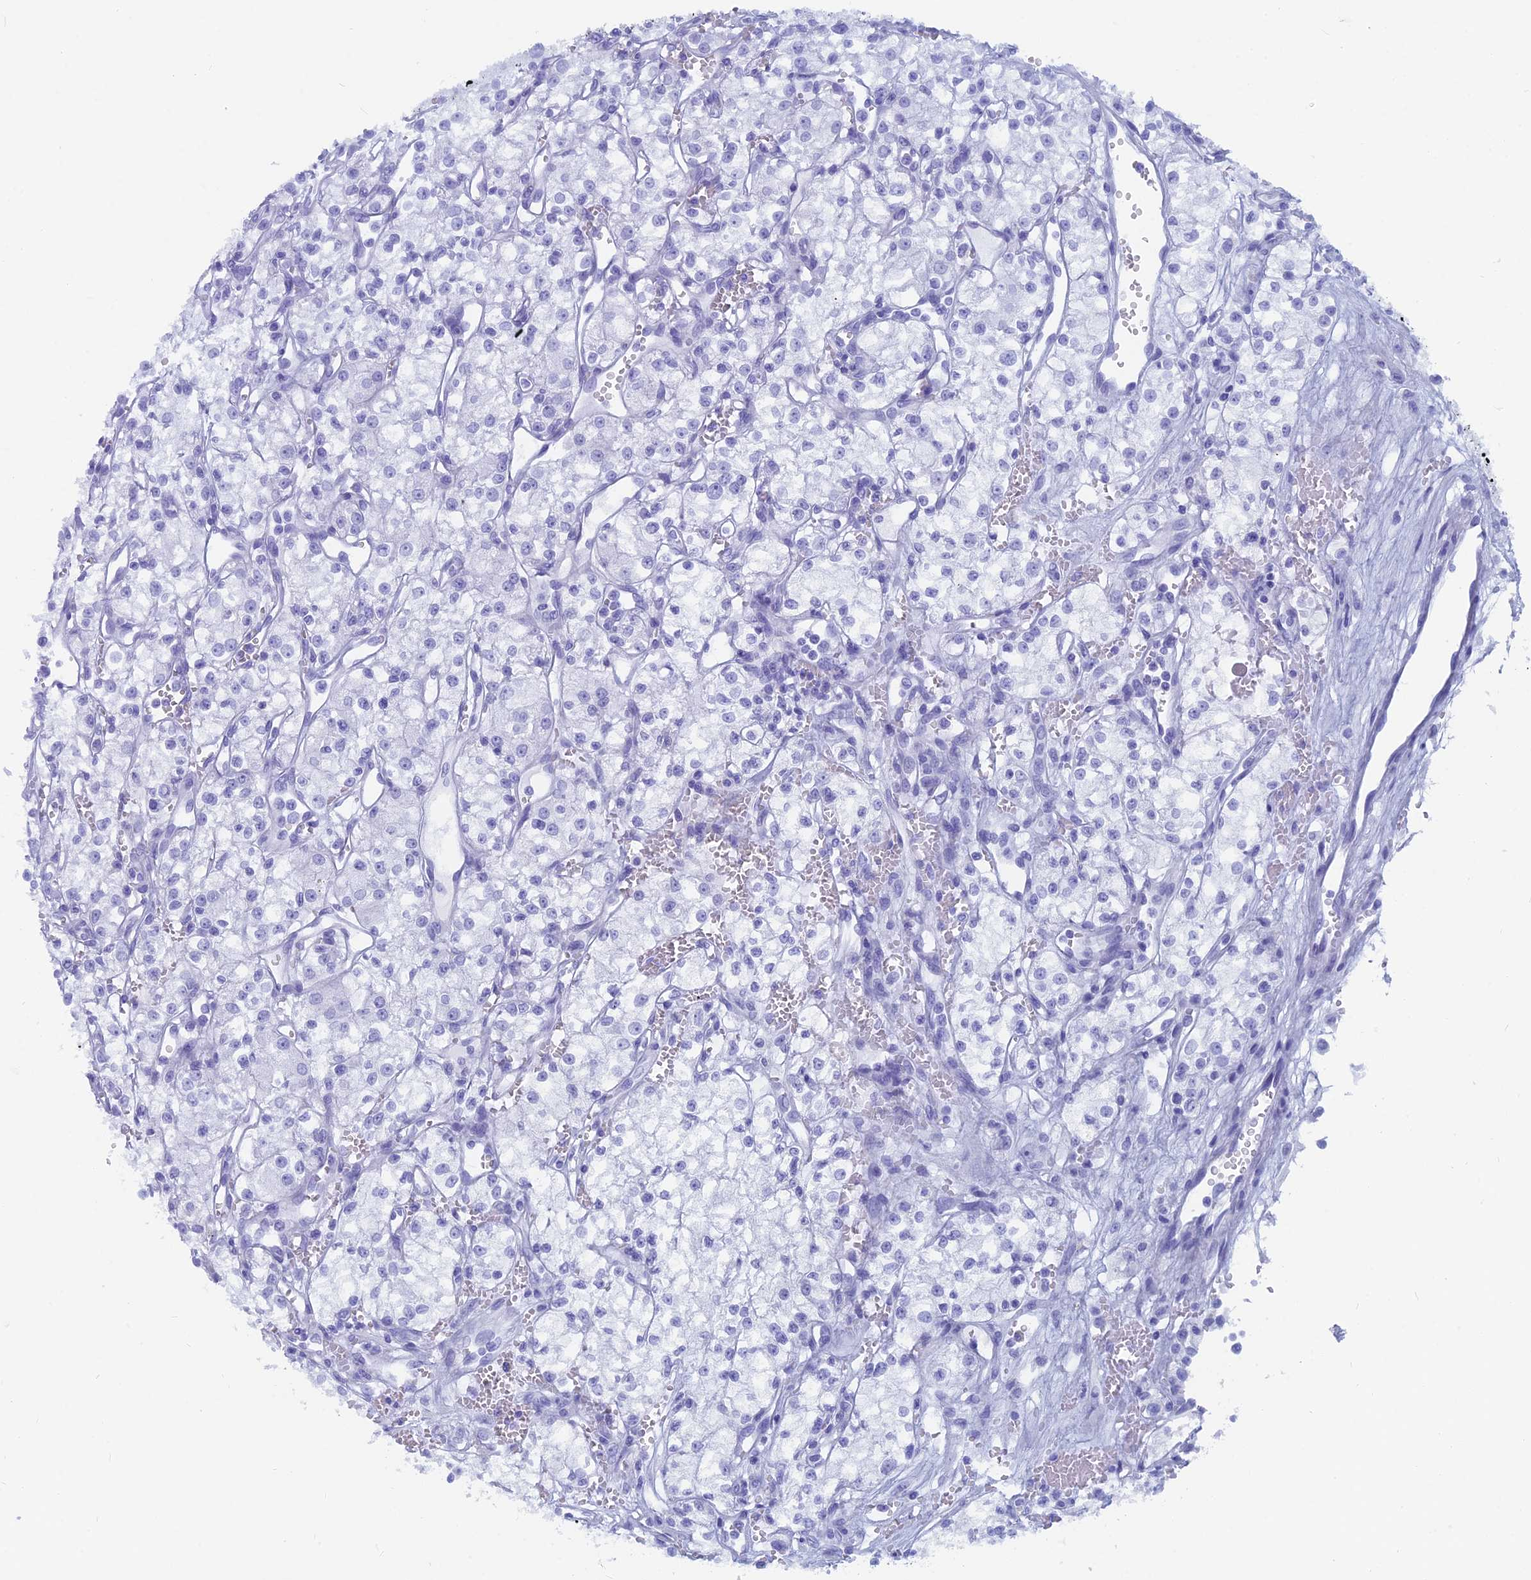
{"staining": {"intensity": "negative", "quantity": "none", "location": "none"}, "tissue": "renal cancer", "cell_type": "Tumor cells", "image_type": "cancer", "snomed": [{"axis": "morphology", "description": "Adenocarcinoma, NOS"}, {"axis": "topography", "description": "Kidney"}], "caption": "A high-resolution photomicrograph shows immunohistochemistry staining of adenocarcinoma (renal), which displays no significant positivity in tumor cells.", "gene": "CAPS", "patient": {"sex": "male", "age": 59}}